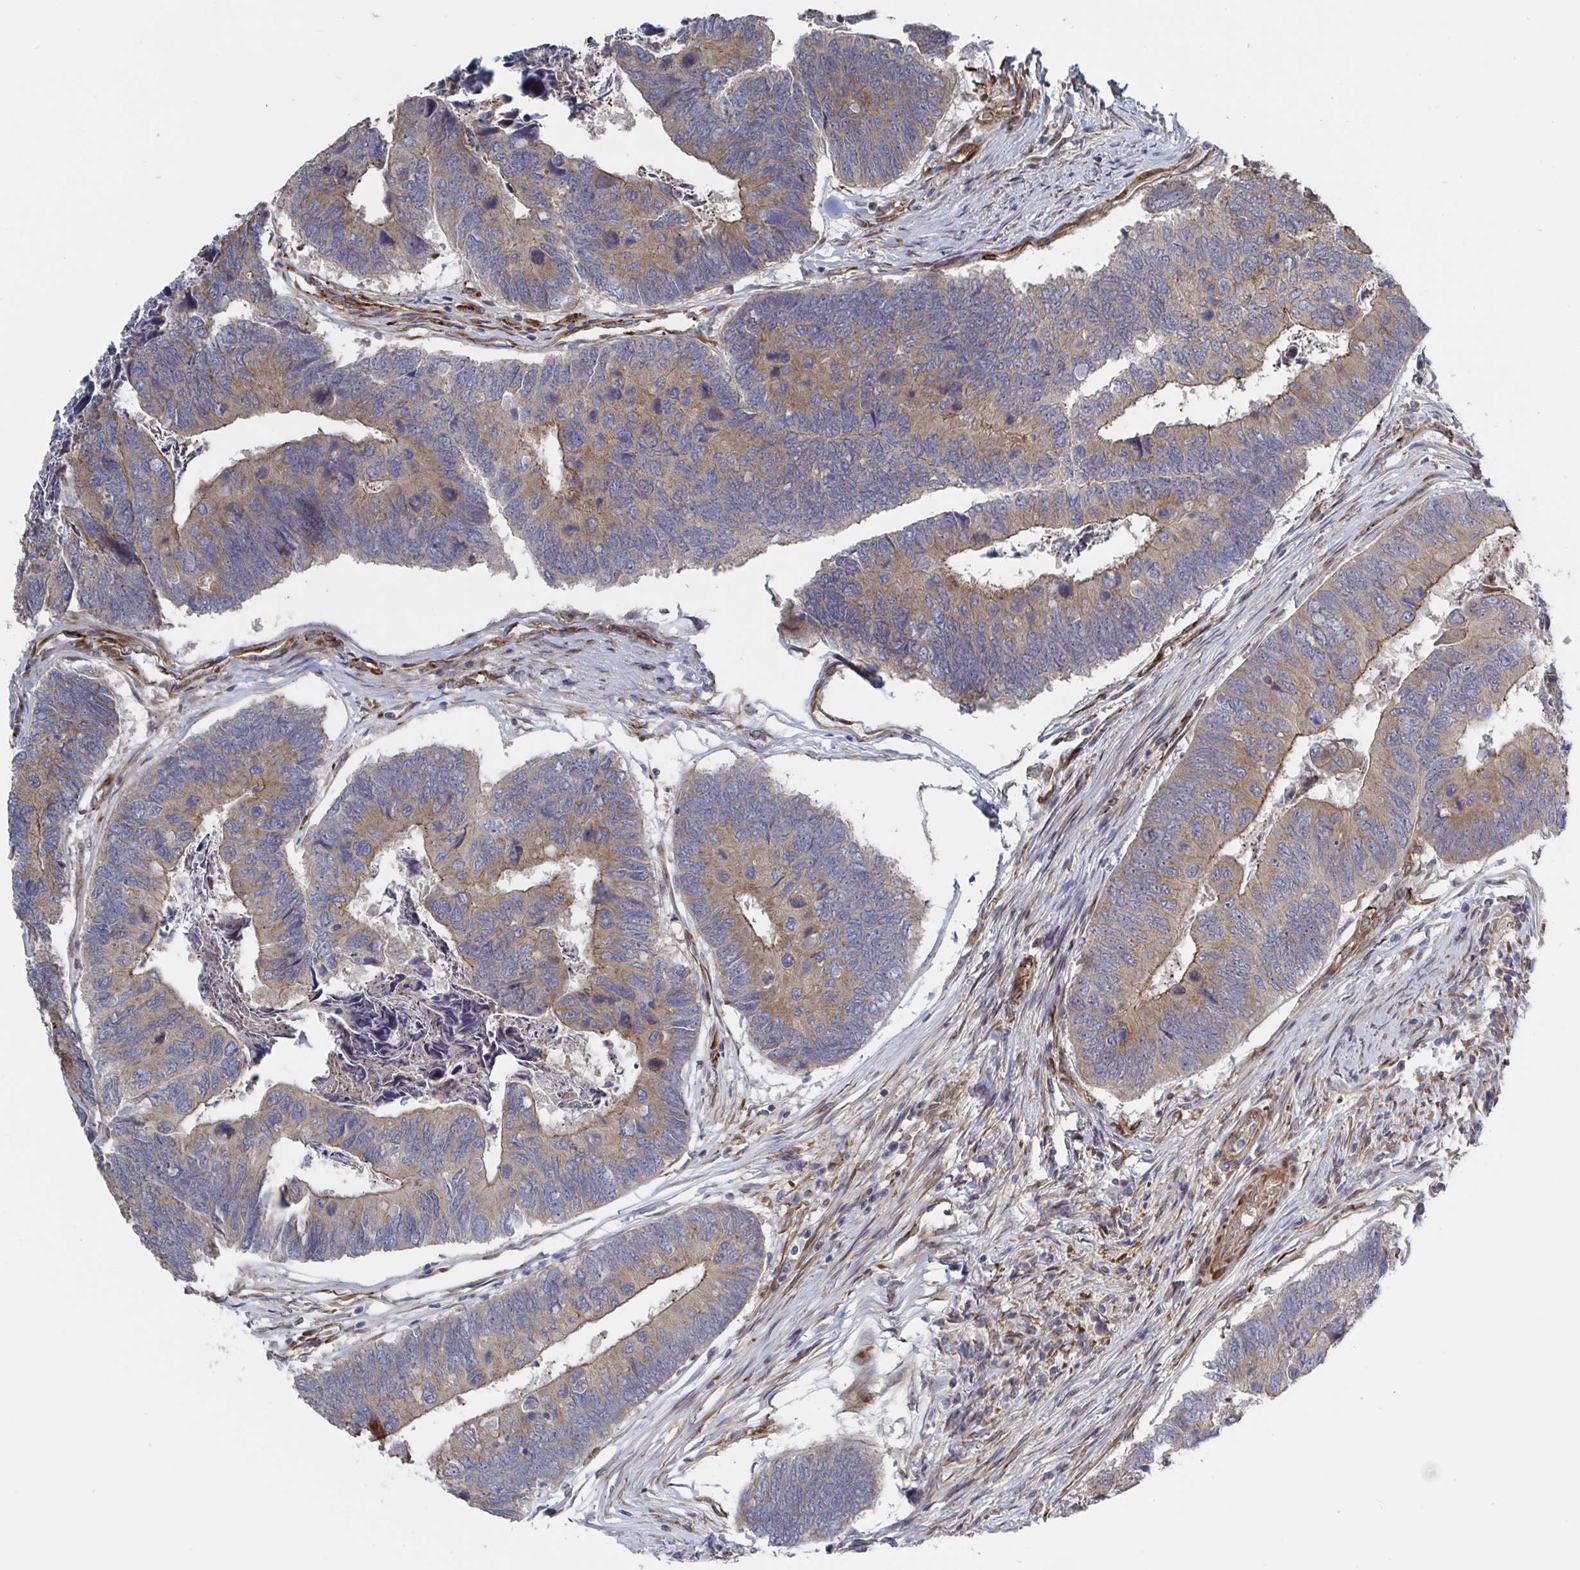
{"staining": {"intensity": "moderate", "quantity": ">75%", "location": "cytoplasmic/membranous"}, "tissue": "colorectal cancer", "cell_type": "Tumor cells", "image_type": "cancer", "snomed": [{"axis": "morphology", "description": "Adenocarcinoma, NOS"}, {"axis": "topography", "description": "Colon"}], "caption": "About >75% of tumor cells in colorectal cancer (adenocarcinoma) demonstrate moderate cytoplasmic/membranous protein staining as visualized by brown immunohistochemical staining.", "gene": "DVL3", "patient": {"sex": "female", "age": 67}}